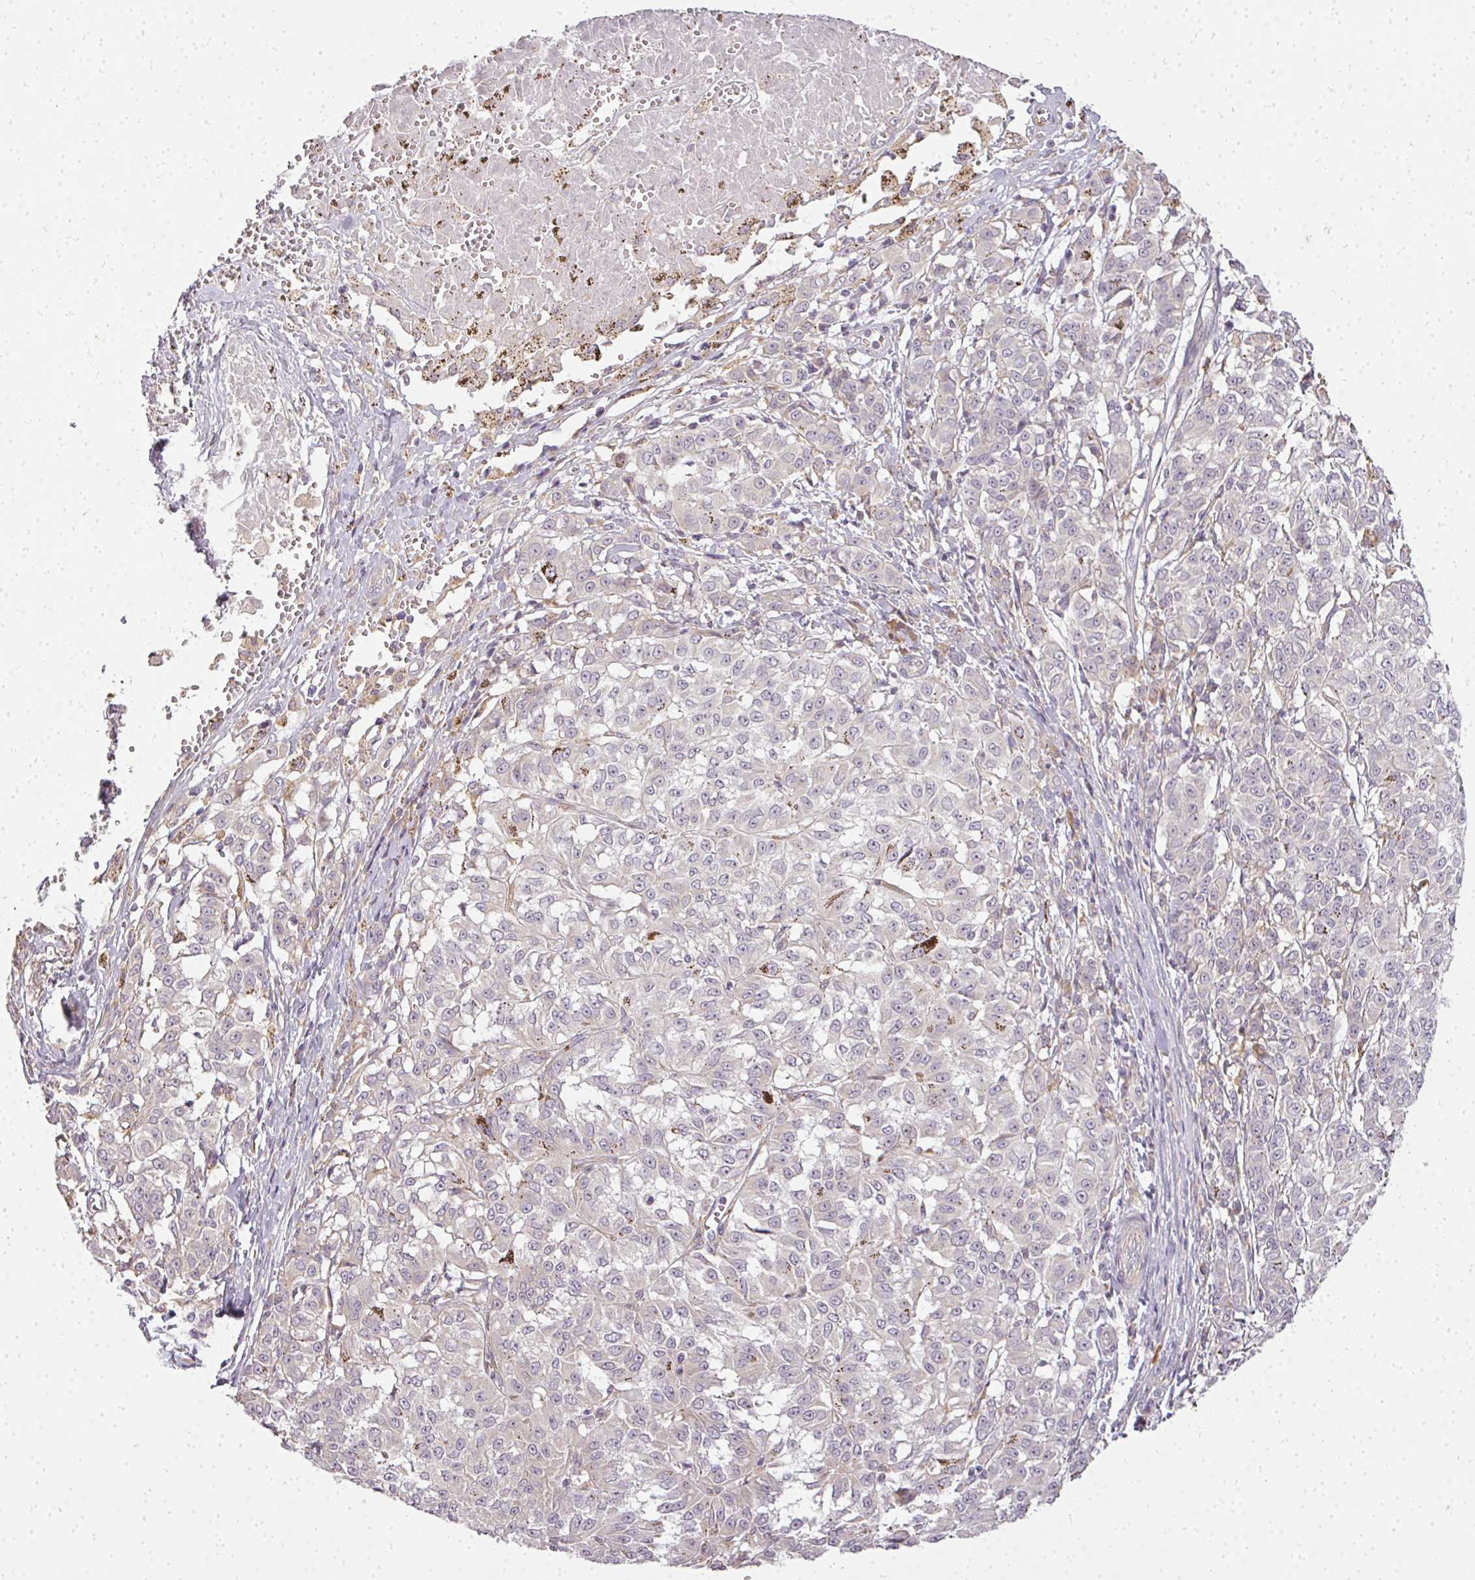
{"staining": {"intensity": "negative", "quantity": "none", "location": "none"}, "tissue": "melanoma", "cell_type": "Tumor cells", "image_type": "cancer", "snomed": [{"axis": "morphology", "description": "Malignant melanoma, NOS"}, {"axis": "topography", "description": "Skin"}], "caption": "This is an IHC histopathology image of malignant melanoma. There is no expression in tumor cells.", "gene": "MED19", "patient": {"sex": "female", "age": 72}}